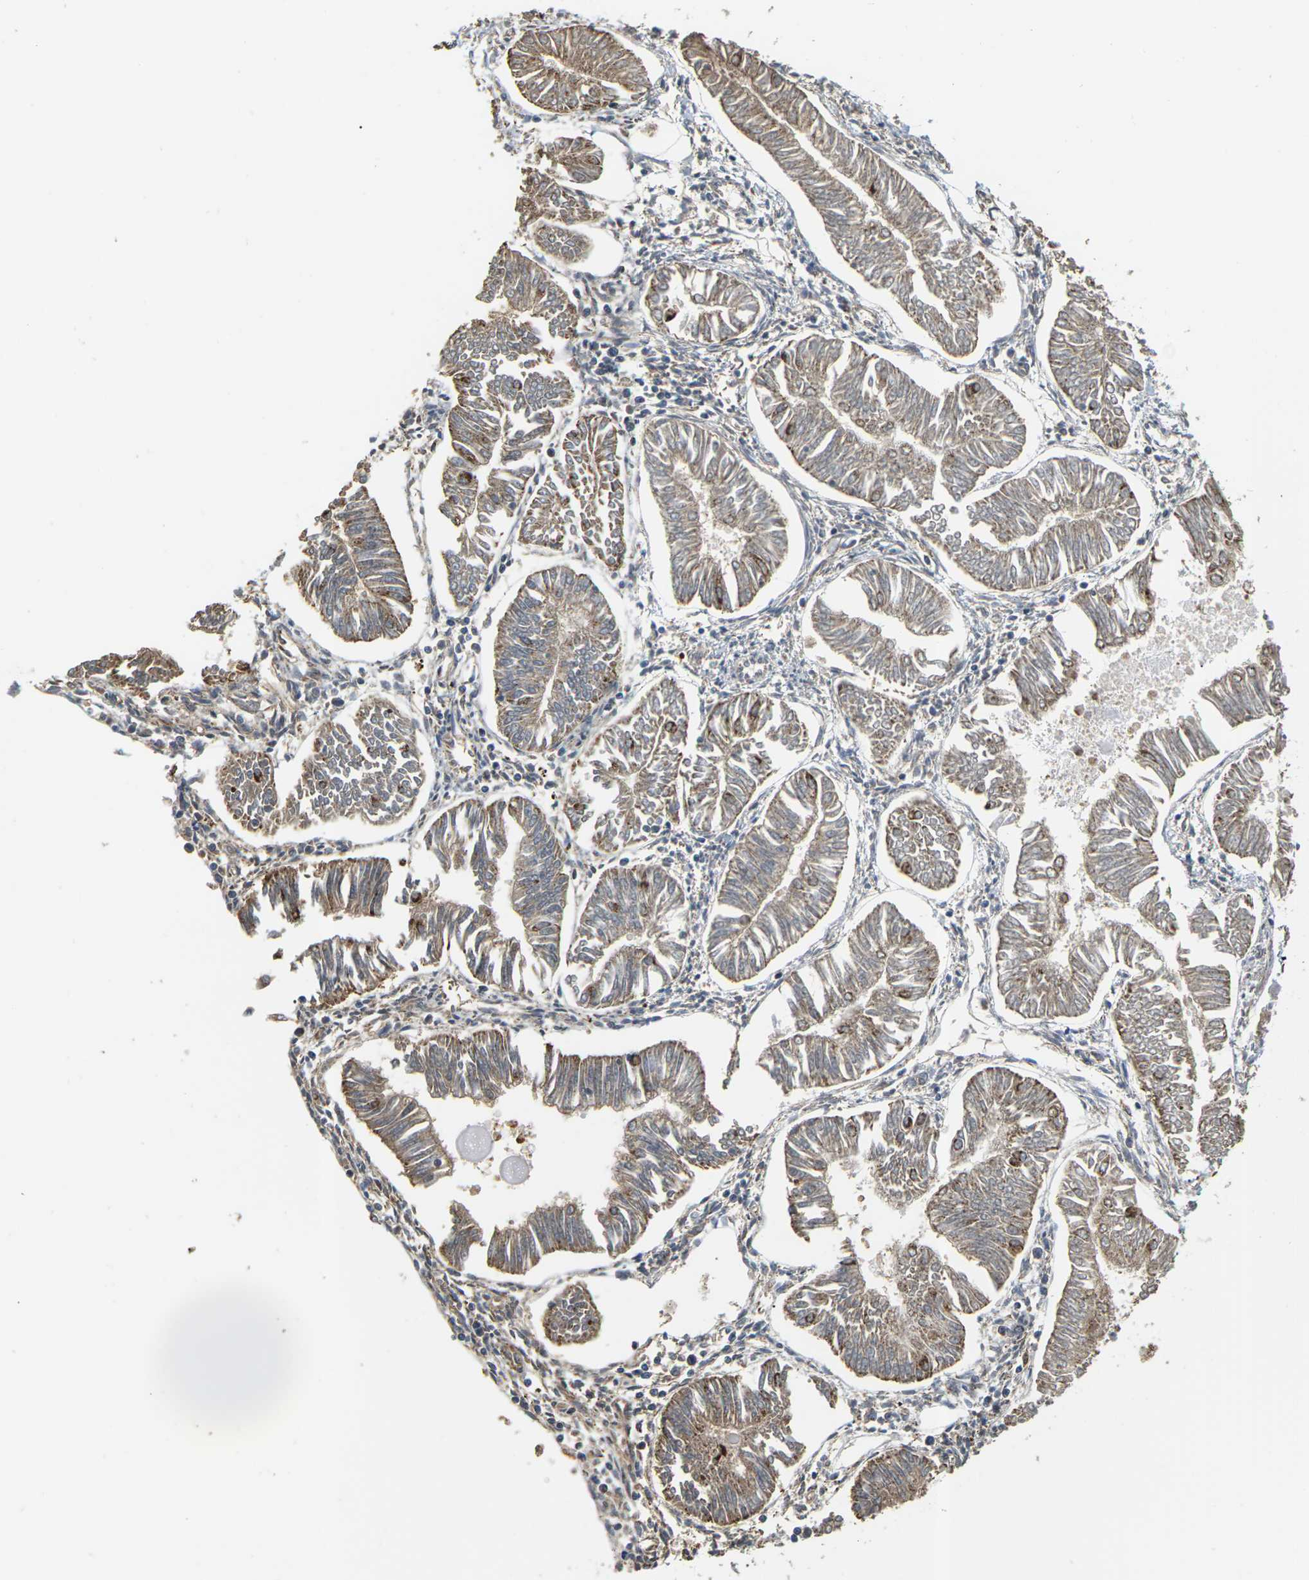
{"staining": {"intensity": "moderate", "quantity": ">75%", "location": "cytoplasmic/membranous"}, "tissue": "endometrial cancer", "cell_type": "Tumor cells", "image_type": "cancer", "snomed": [{"axis": "morphology", "description": "Adenocarcinoma, NOS"}, {"axis": "topography", "description": "Endometrium"}], "caption": "Immunohistochemical staining of adenocarcinoma (endometrial) reveals medium levels of moderate cytoplasmic/membranous protein expression in about >75% of tumor cells.", "gene": "PCDHB4", "patient": {"sex": "female", "age": 53}}